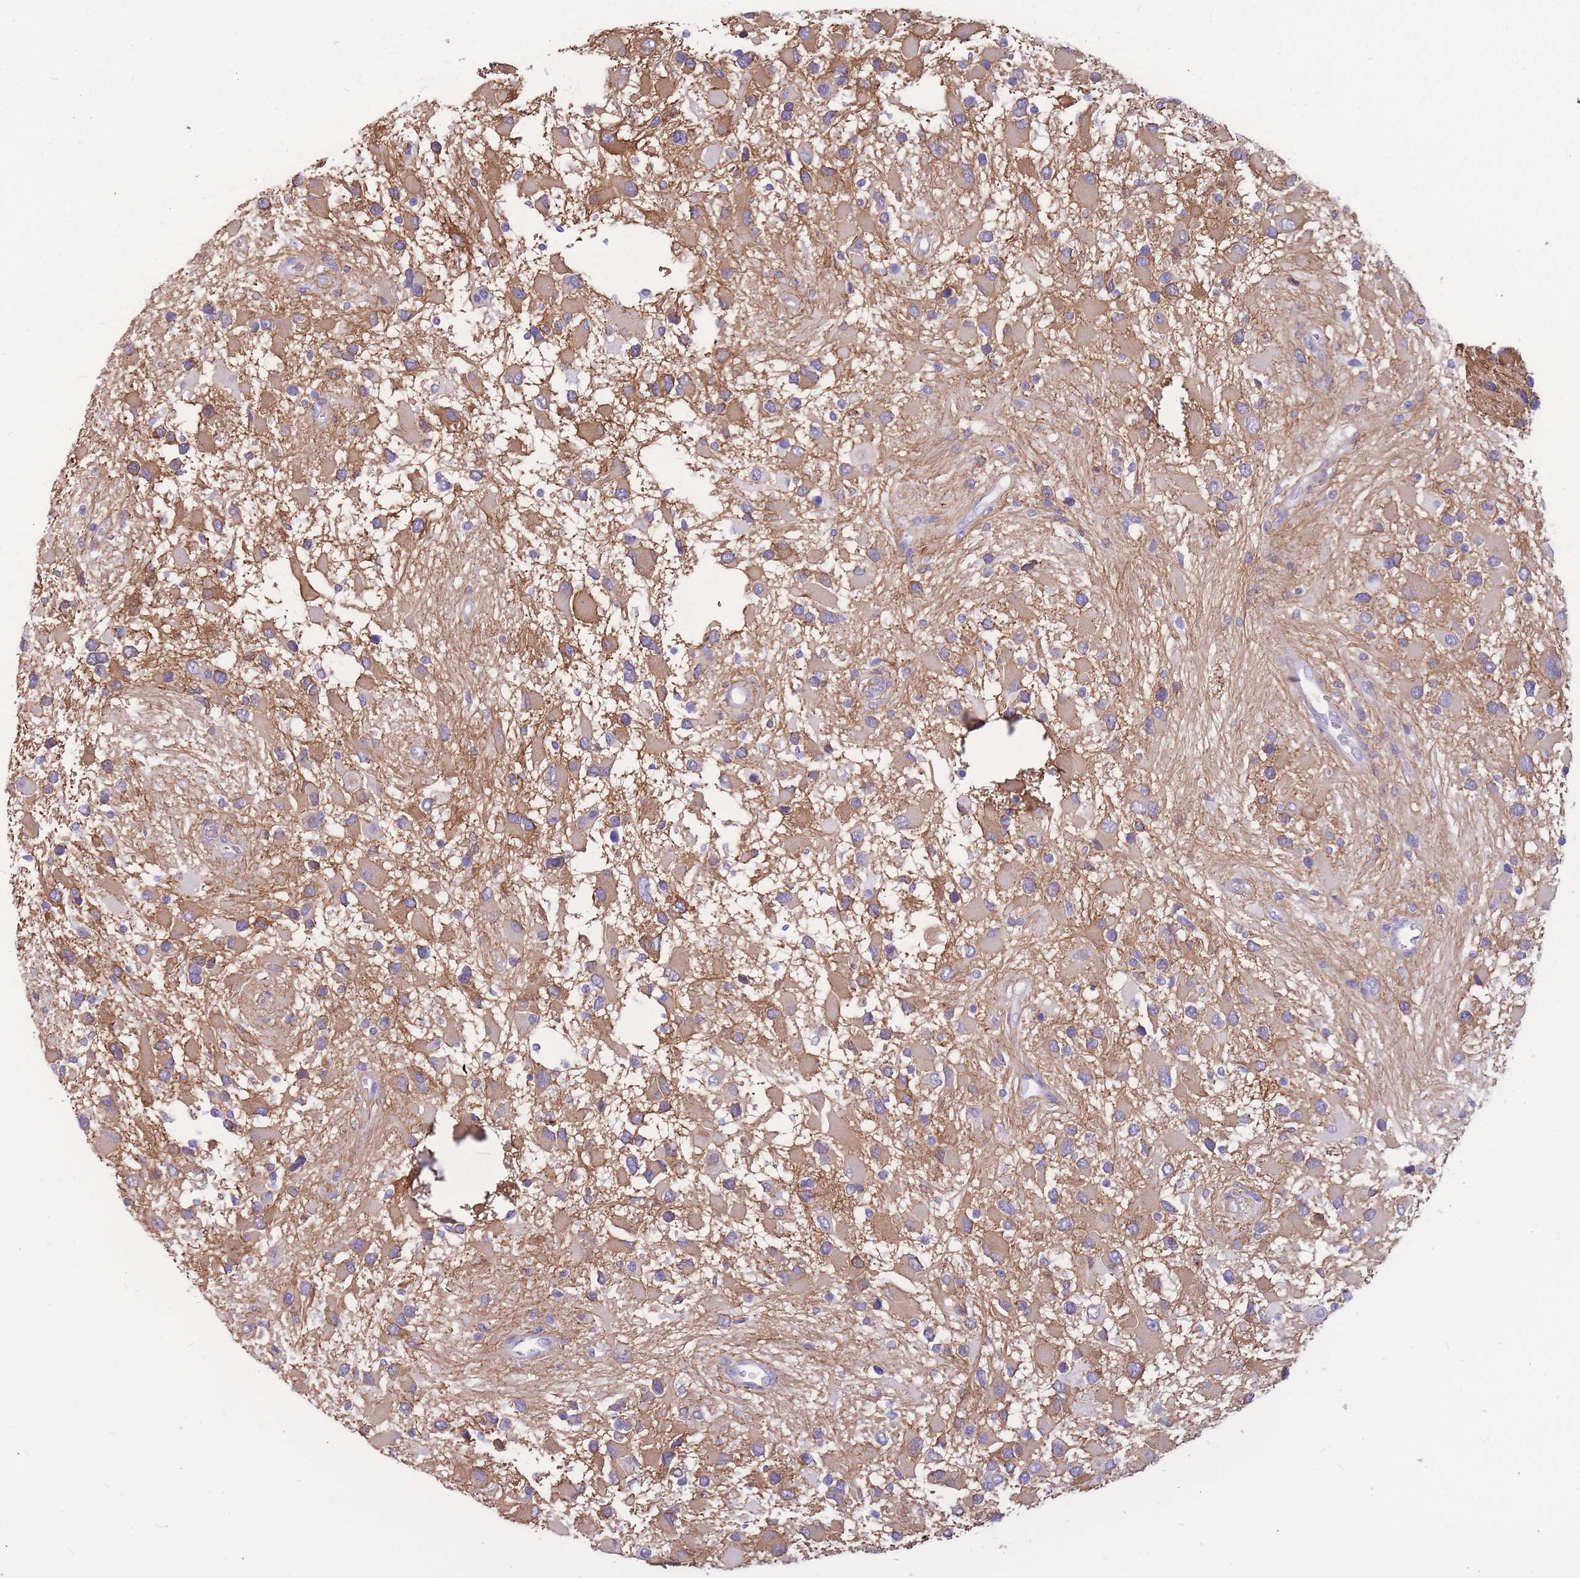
{"staining": {"intensity": "moderate", "quantity": ">75%", "location": "cytoplasmic/membranous"}, "tissue": "glioma", "cell_type": "Tumor cells", "image_type": "cancer", "snomed": [{"axis": "morphology", "description": "Glioma, malignant, High grade"}, {"axis": "topography", "description": "Brain"}], "caption": "This histopathology image exhibits immunohistochemistry staining of human glioma, with medium moderate cytoplasmic/membranous positivity in approximately >75% of tumor cells.", "gene": "ADD2", "patient": {"sex": "male", "age": 53}}